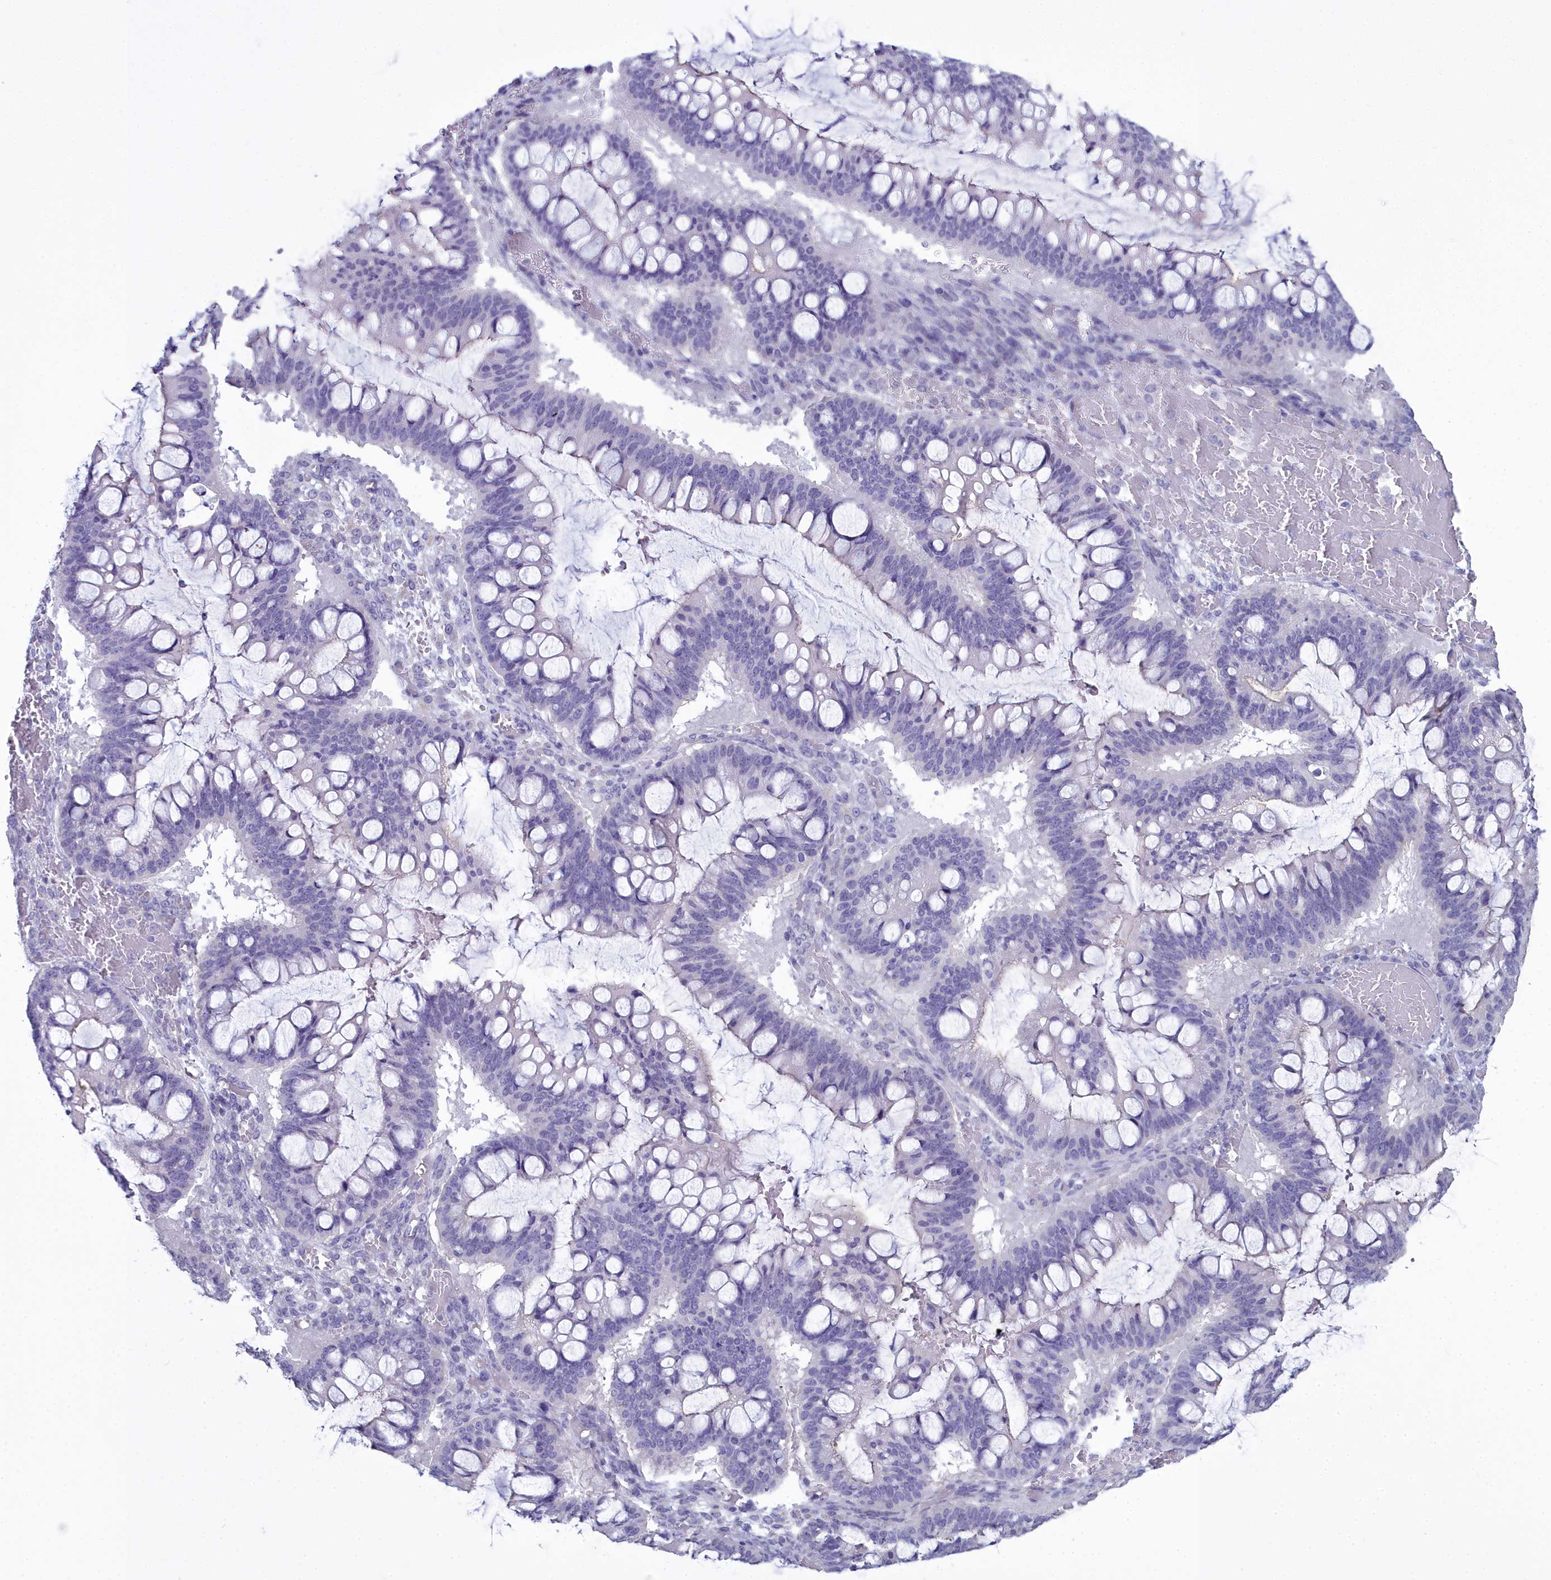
{"staining": {"intensity": "negative", "quantity": "none", "location": "none"}, "tissue": "ovarian cancer", "cell_type": "Tumor cells", "image_type": "cancer", "snomed": [{"axis": "morphology", "description": "Cystadenocarcinoma, mucinous, NOS"}, {"axis": "topography", "description": "Ovary"}], "caption": "IHC micrograph of neoplastic tissue: human ovarian mucinous cystadenocarcinoma stained with DAB shows no significant protein staining in tumor cells. (DAB immunohistochemistry with hematoxylin counter stain).", "gene": "MAP6", "patient": {"sex": "female", "age": 73}}